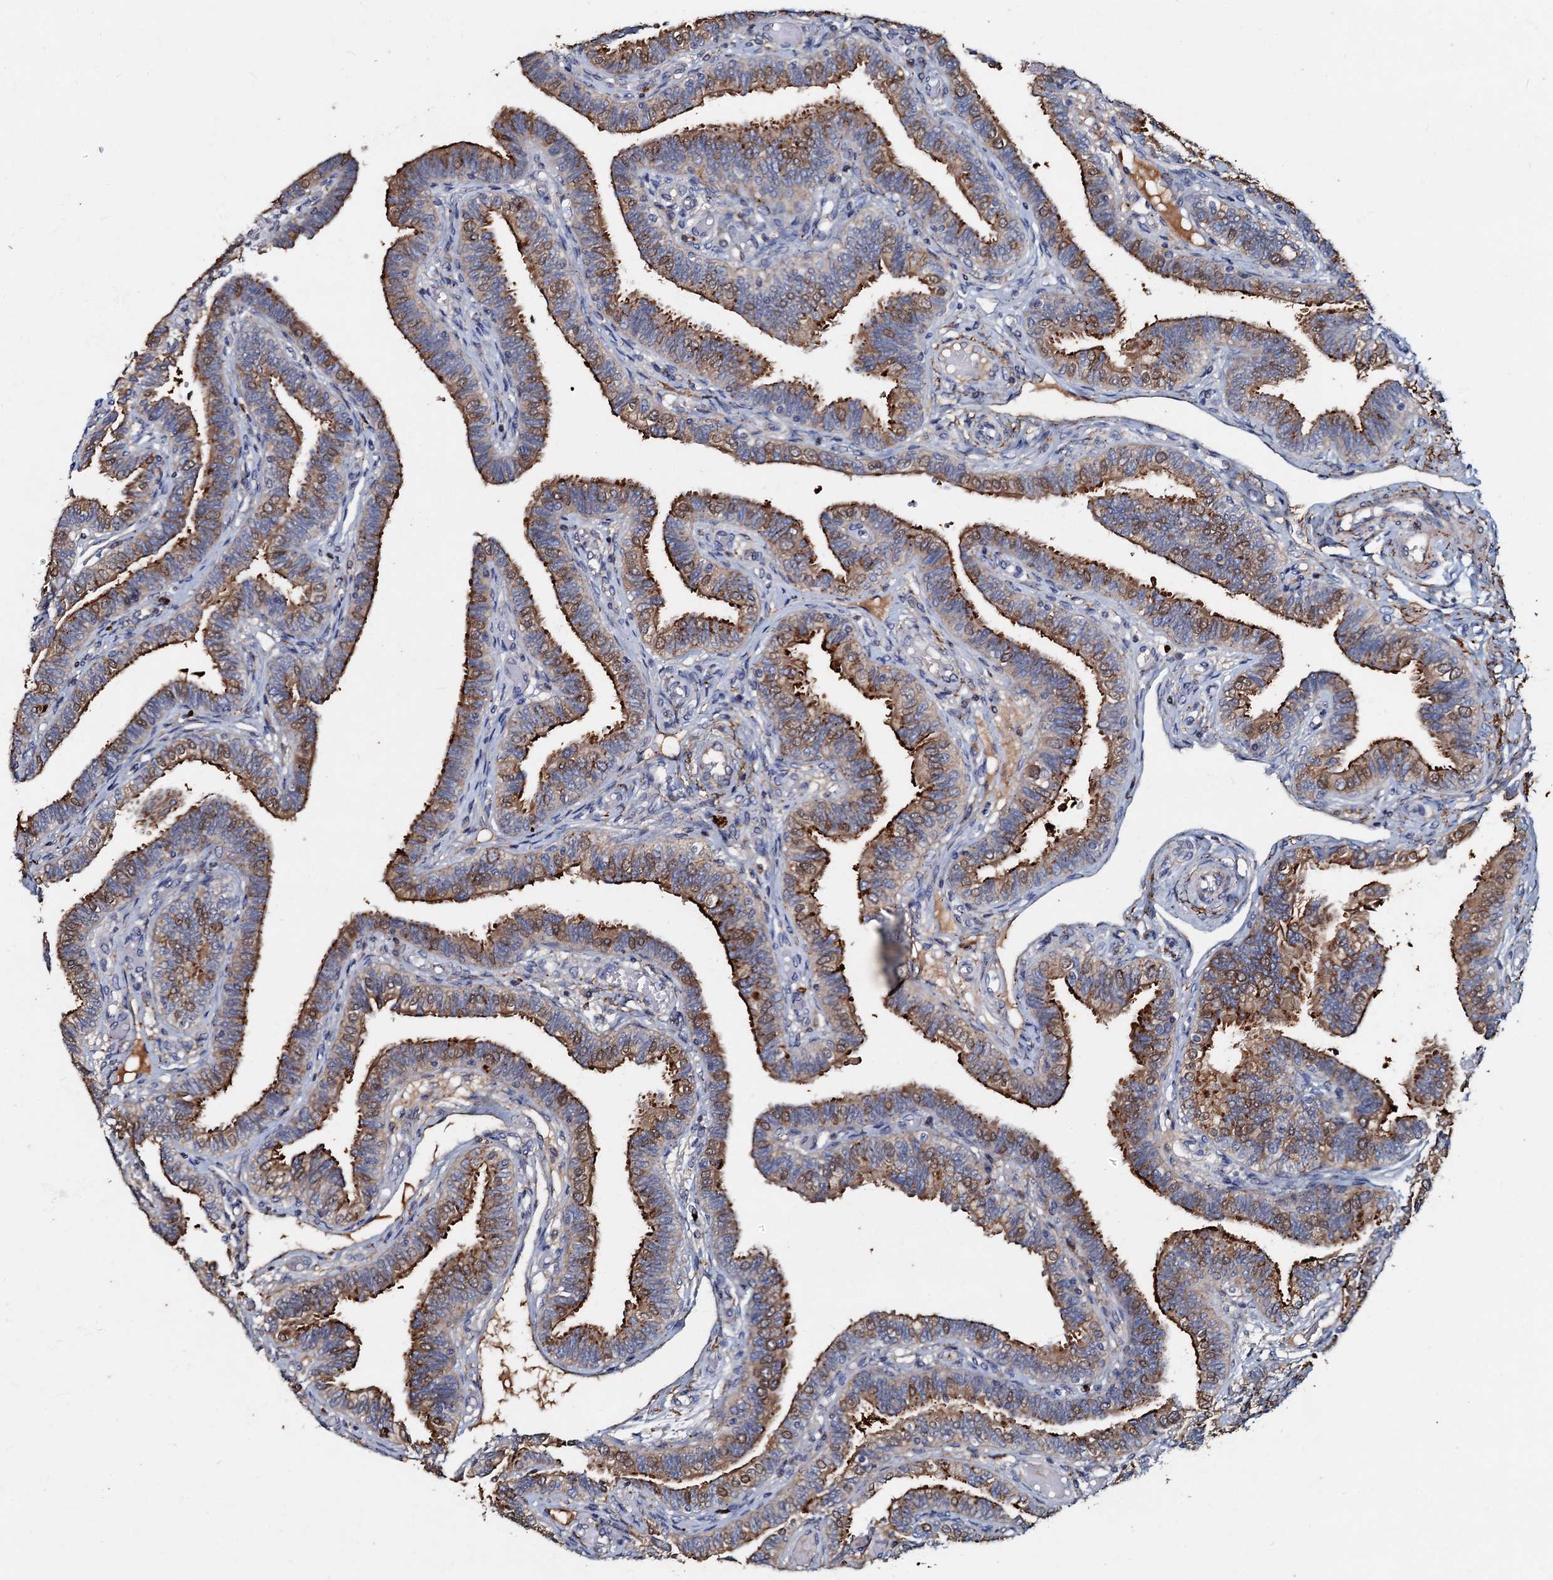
{"staining": {"intensity": "strong", "quantity": "25%-75%", "location": "cytoplasmic/membranous"}, "tissue": "fallopian tube", "cell_type": "Glandular cells", "image_type": "normal", "snomed": [{"axis": "morphology", "description": "Normal tissue, NOS"}, {"axis": "topography", "description": "Fallopian tube"}], "caption": "This photomicrograph shows unremarkable fallopian tube stained with IHC to label a protein in brown. The cytoplasmic/membranous of glandular cells show strong positivity for the protein. Nuclei are counter-stained blue.", "gene": "MANSC4", "patient": {"sex": "female", "age": 39}}